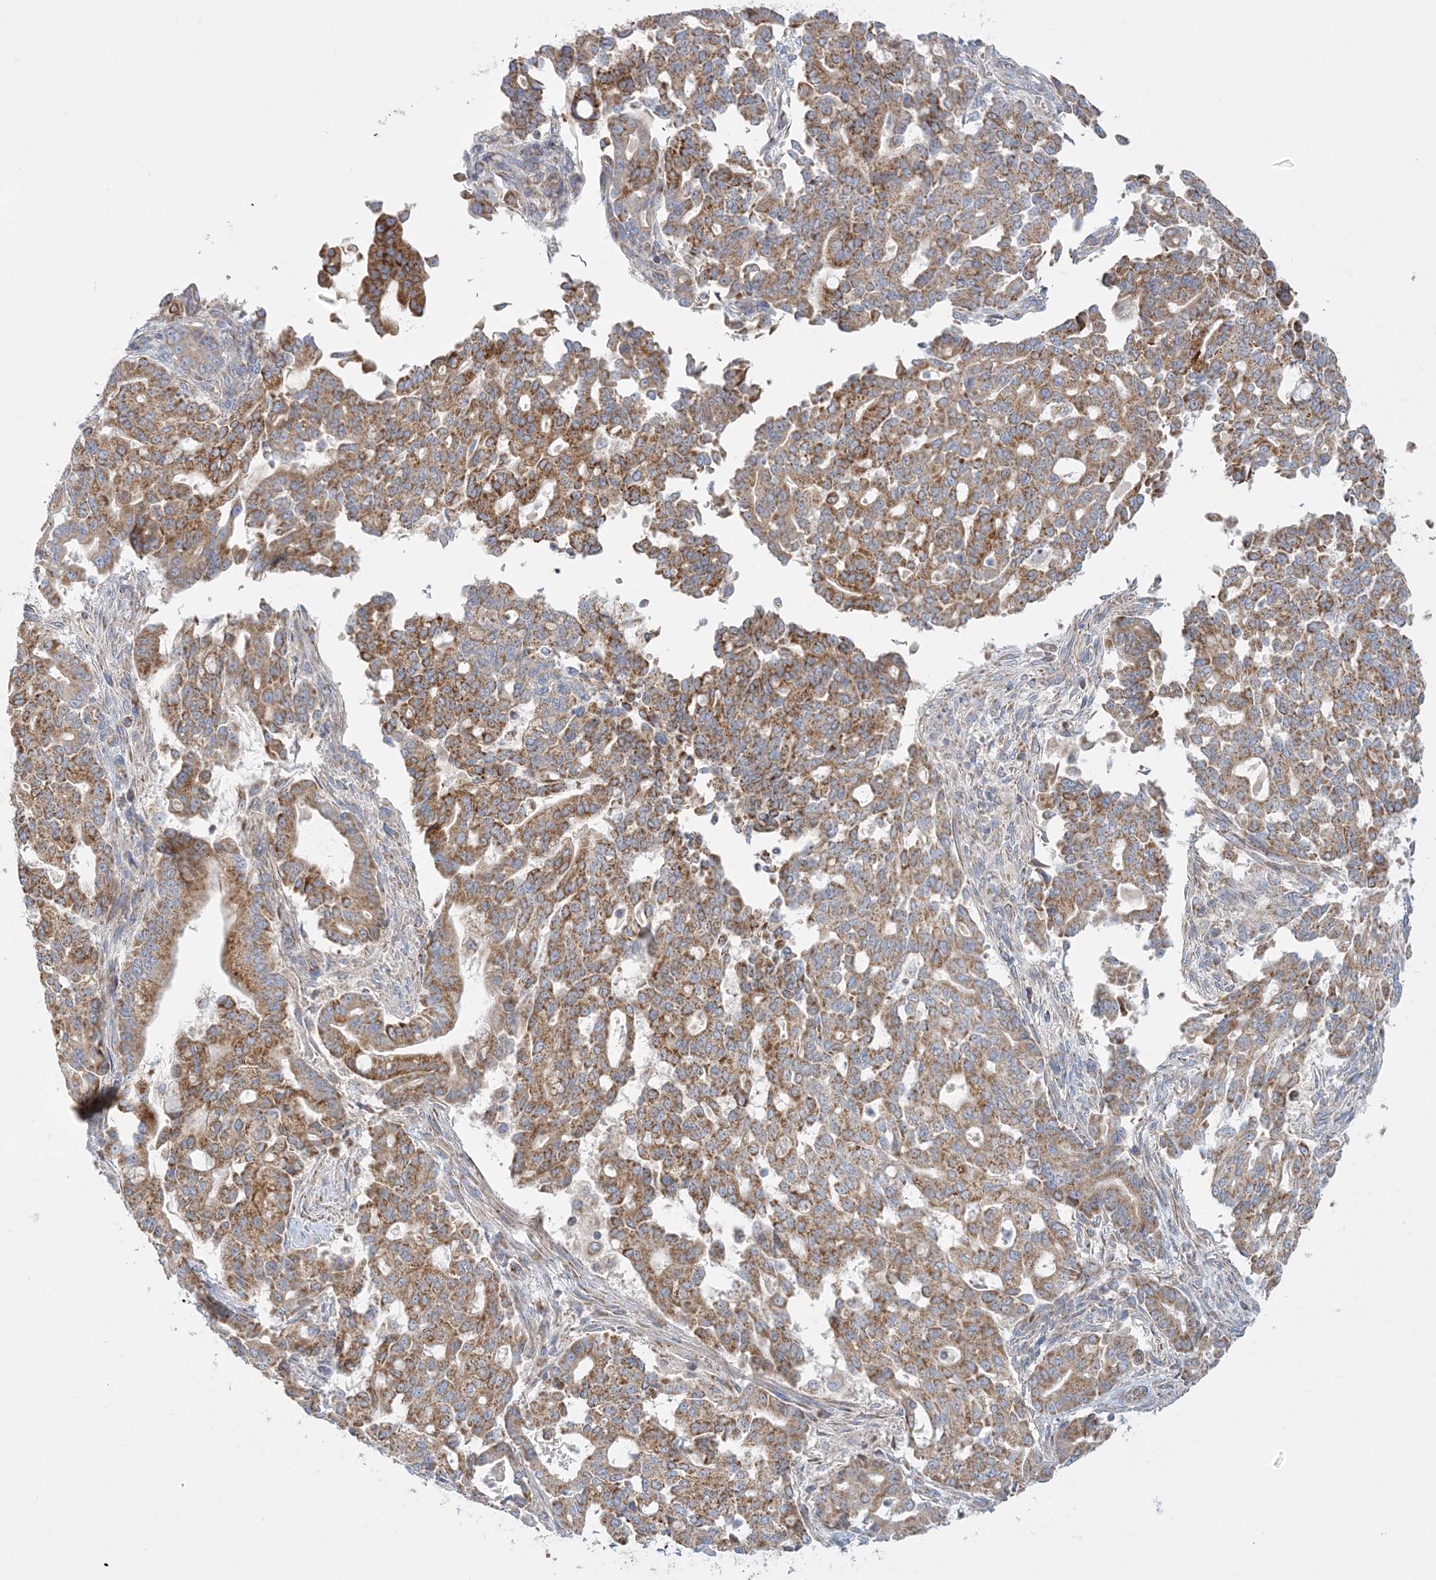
{"staining": {"intensity": "moderate", "quantity": ">75%", "location": "cytoplasmic/membranous"}, "tissue": "pancreatic cancer", "cell_type": "Tumor cells", "image_type": "cancer", "snomed": [{"axis": "morphology", "description": "Adenocarcinoma, NOS"}, {"axis": "topography", "description": "Pancreas"}], "caption": "Immunohistochemical staining of pancreatic cancer (adenocarcinoma) reveals medium levels of moderate cytoplasmic/membranous expression in approximately >75% of tumor cells. The protein is shown in brown color, while the nuclei are stained blue.", "gene": "TBC1D14", "patient": {"sex": "male", "age": 63}}